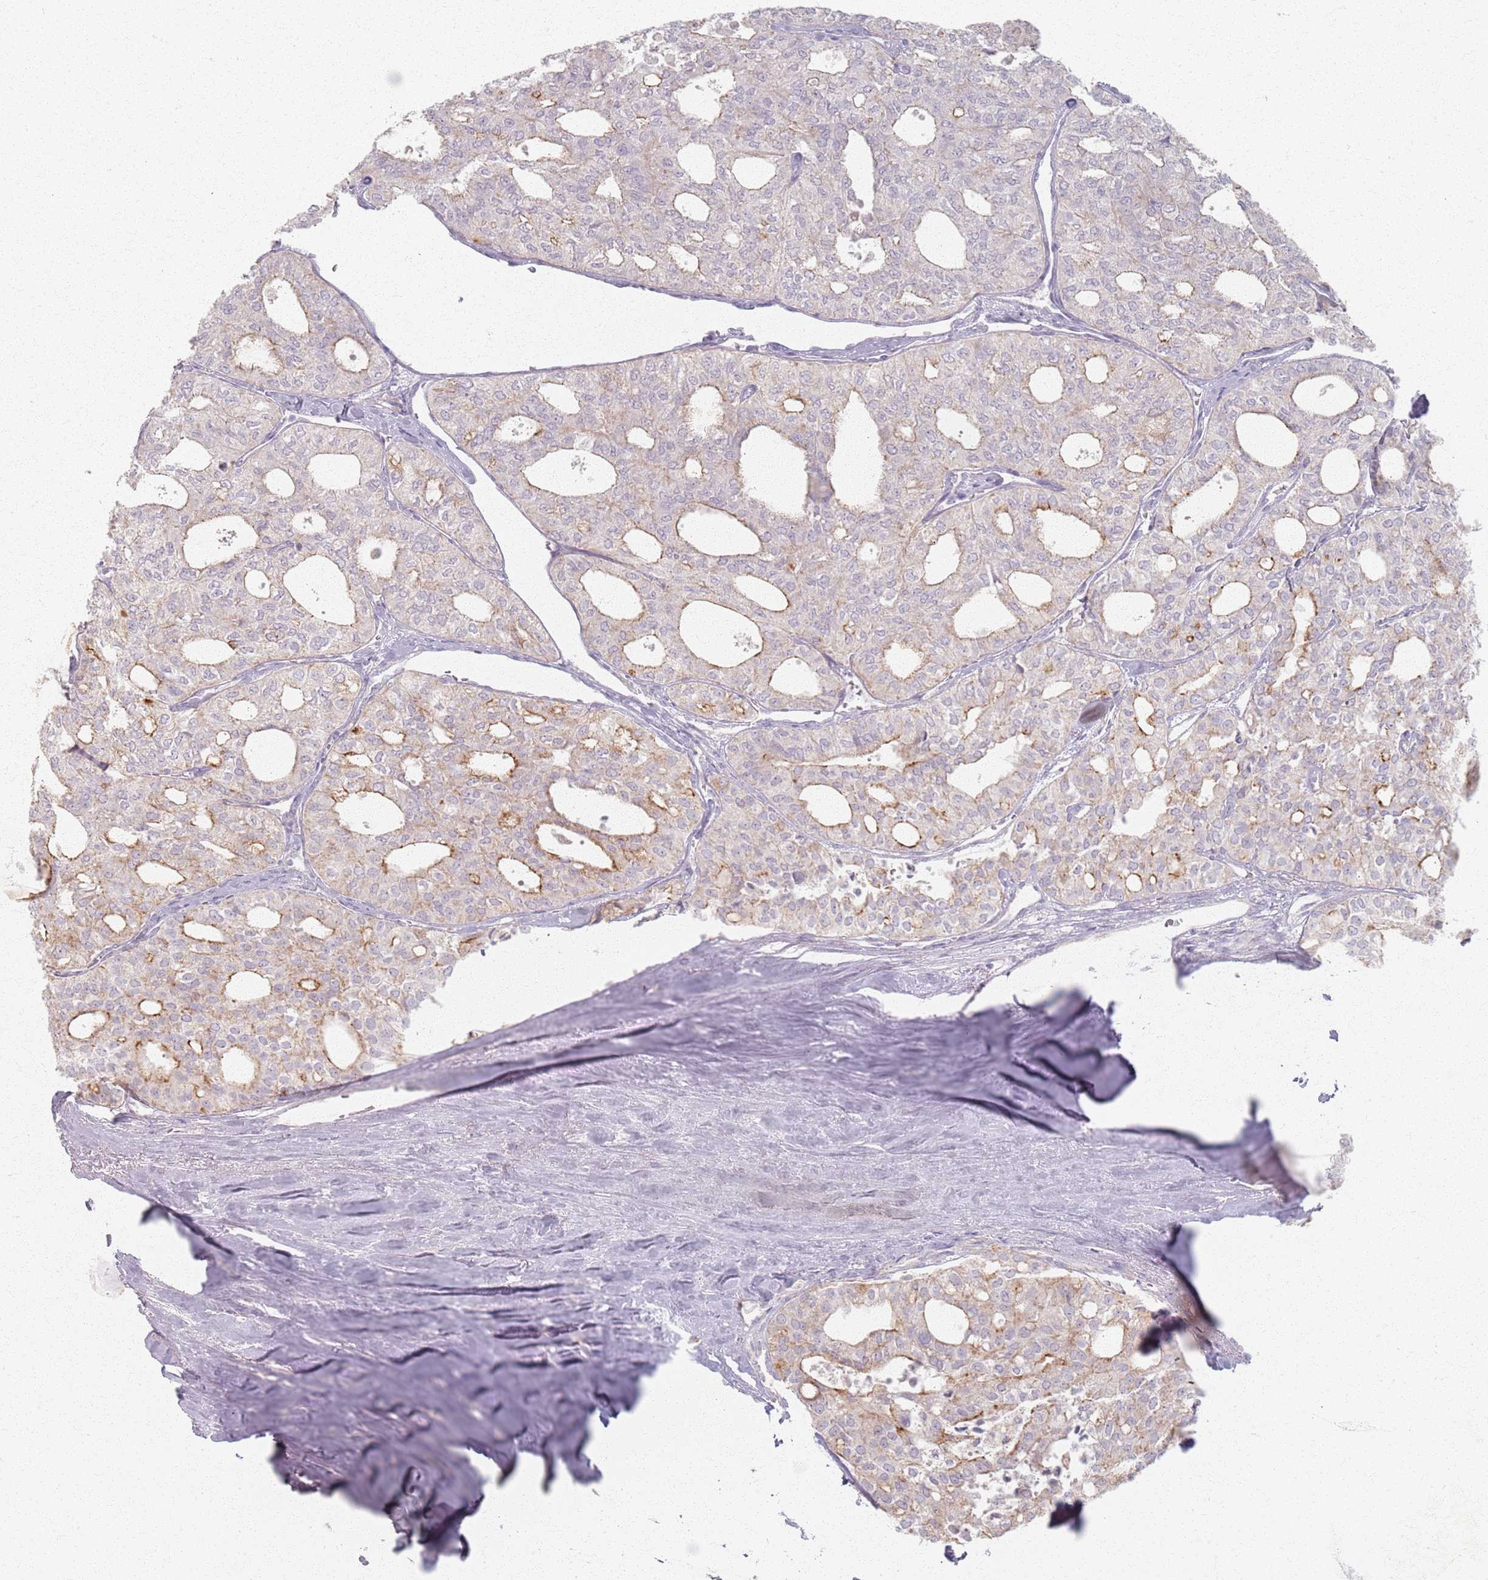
{"staining": {"intensity": "moderate", "quantity": "<25%", "location": "cytoplasmic/membranous"}, "tissue": "thyroid cancer", "cell_type": "Tumor cells", "image_type": "cancer", "snomed": [{"axis": "morphology", "description": "Follicular adenoma carcinoma, NOS"}, {"axis": "topography", "description": "Thyroid gland"}], "caption": "IHC image of thyroid cancer (follicular adenoma carcinoma) stained for a protein (brown), which shows low levels of moderate cytoplasmic/membranous positivity in about <25% of tumor cells.", "gene": "PKD2L2", "patient": {"sex": "male", "age": 75}}